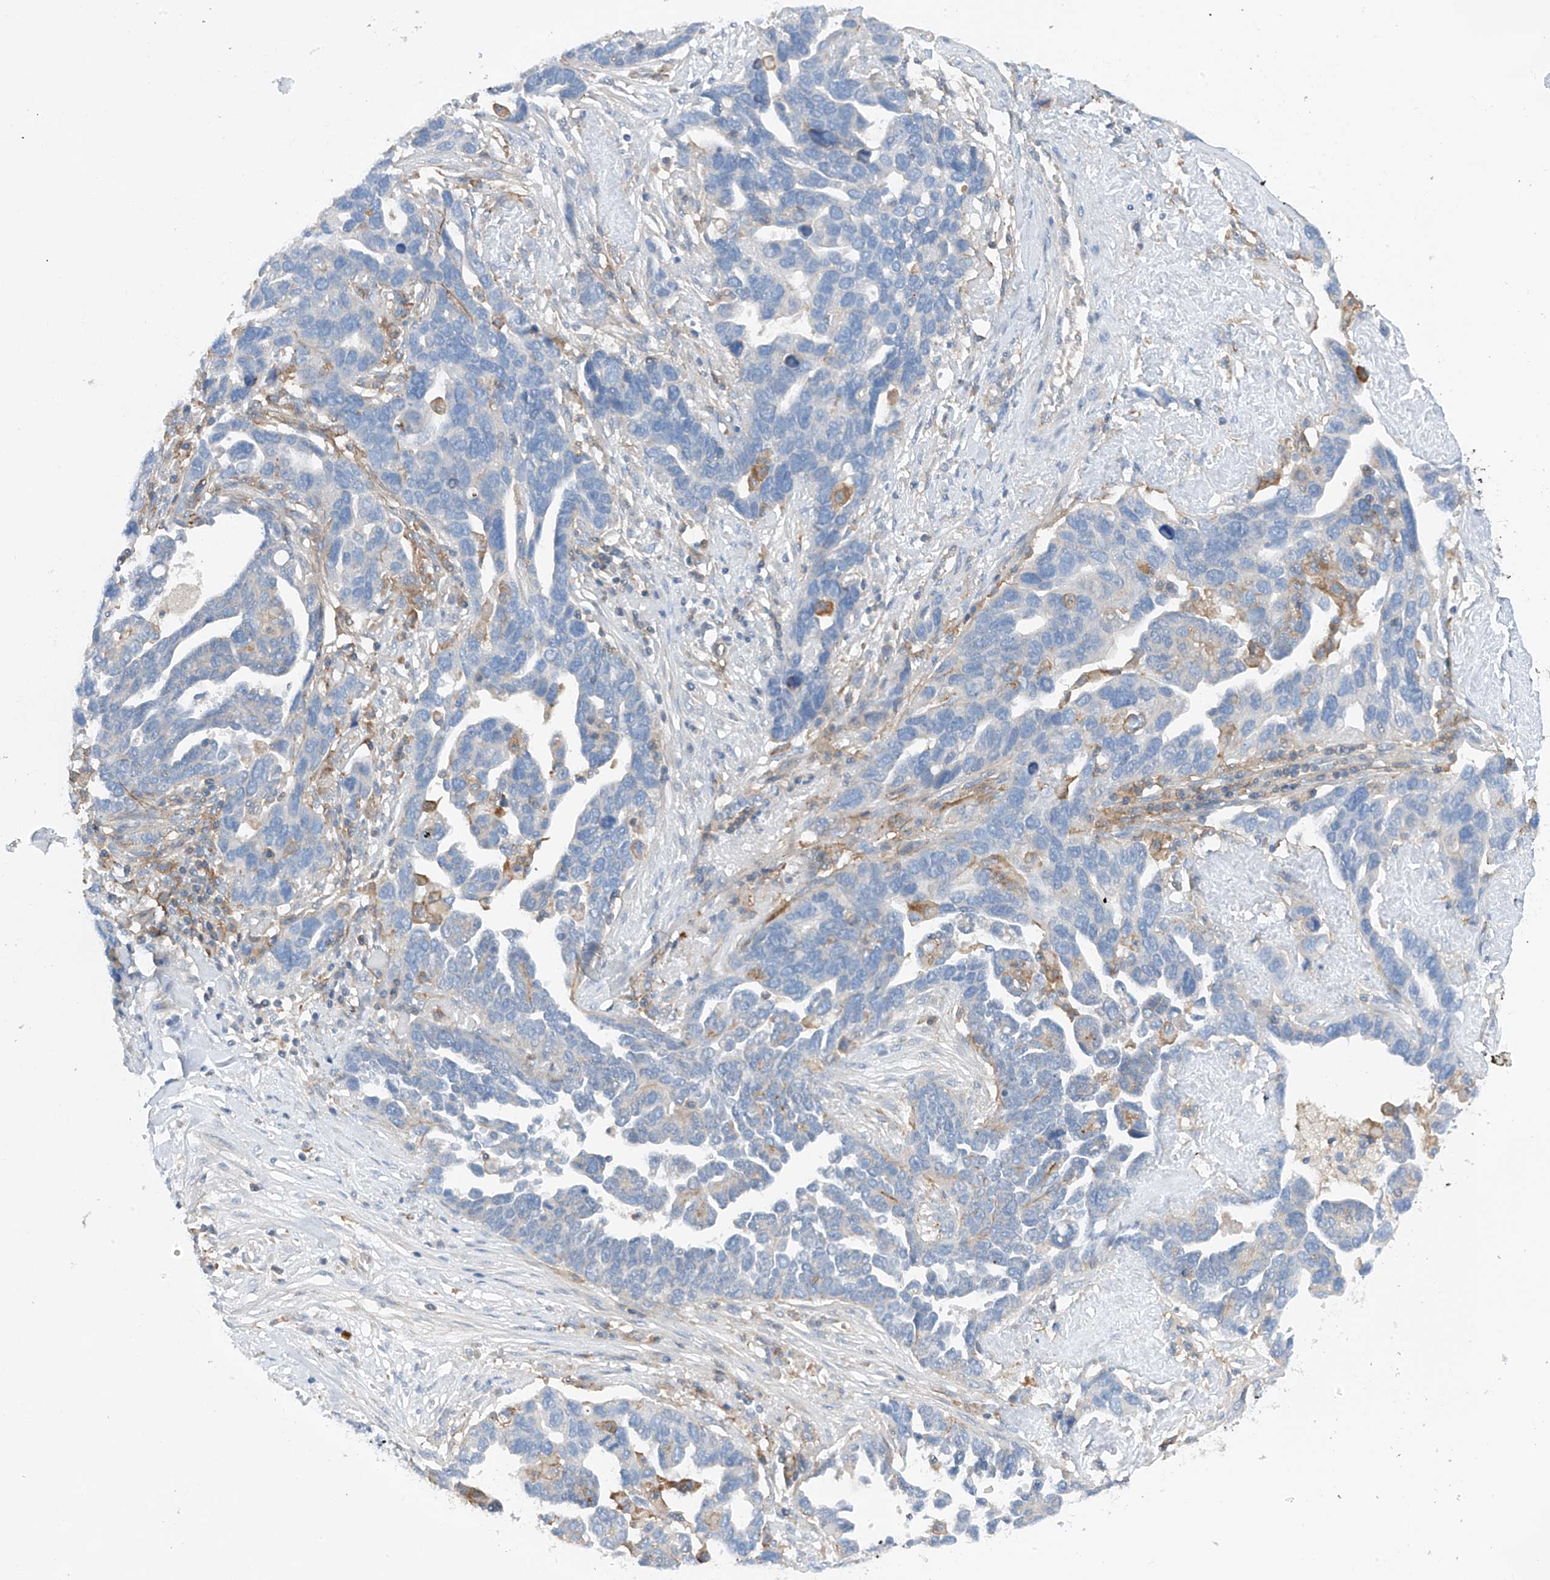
{"staining": {"intensity": "negative", "quantity": "none", "location": "none"}, "tissue": "ovarian cancer", "cell_type": "Tumor cells", "image_type": "cancer", "snomed": [{"axis": "morphology", "description": "Cystadenocarcinoma, serous, NOS"}, {"axis": "topography", "description": "Ovary"}], "caption": "Image shows no protein staining in tumor cells of ovarian cancer (serous cystadenocarcinoma) tissue. (Brightfield microscopy of DAB immunohistochemistry at high magnification).", "gene": "NALCN", "patient": {"sex": "female", "age": 54}}